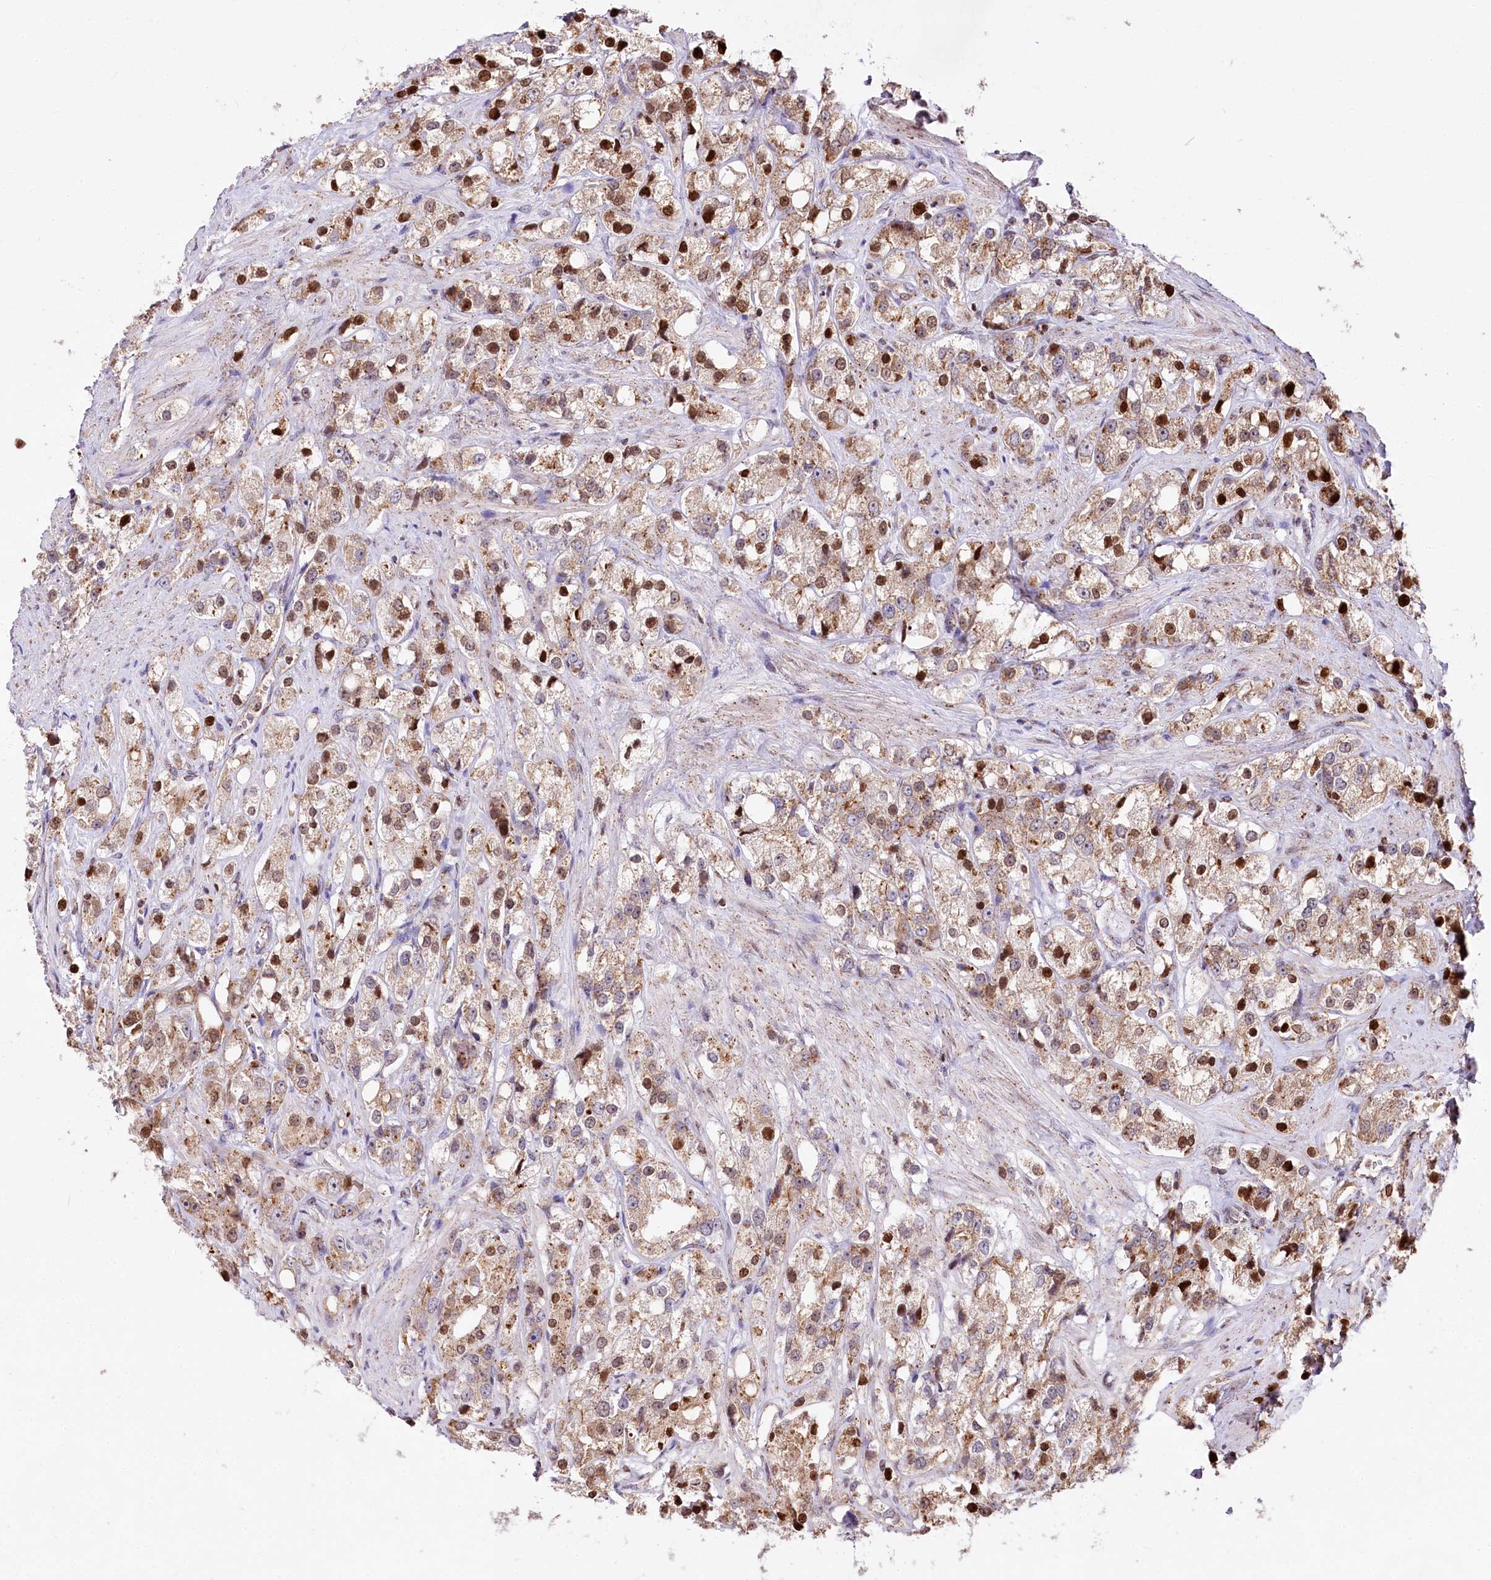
{"staining": {"intensity": "strong", "quantity": "25%-75%", "location": "cytoplasmic/membranous,nuclear"}, "tissue": "prostate cancer", "cell_type": "Tumor cells", "image_type": "cancer", "snomed": [{"axis": "morphology", "description": "Adenocarcinoma, NOS"}, {"axis": "topography", "description": "Prostate"}], "caption": "This histopathology image reveals immunohistochemistry (IHC) staining of human prostate cancer (adenocarcinoma), with high strong cytoplasmic/membranous and nuclear staining in approximately 25%-75% of tumor cells.", "gene": "ZFYVE27", "patient": {"sex": "male", "age": 79}}